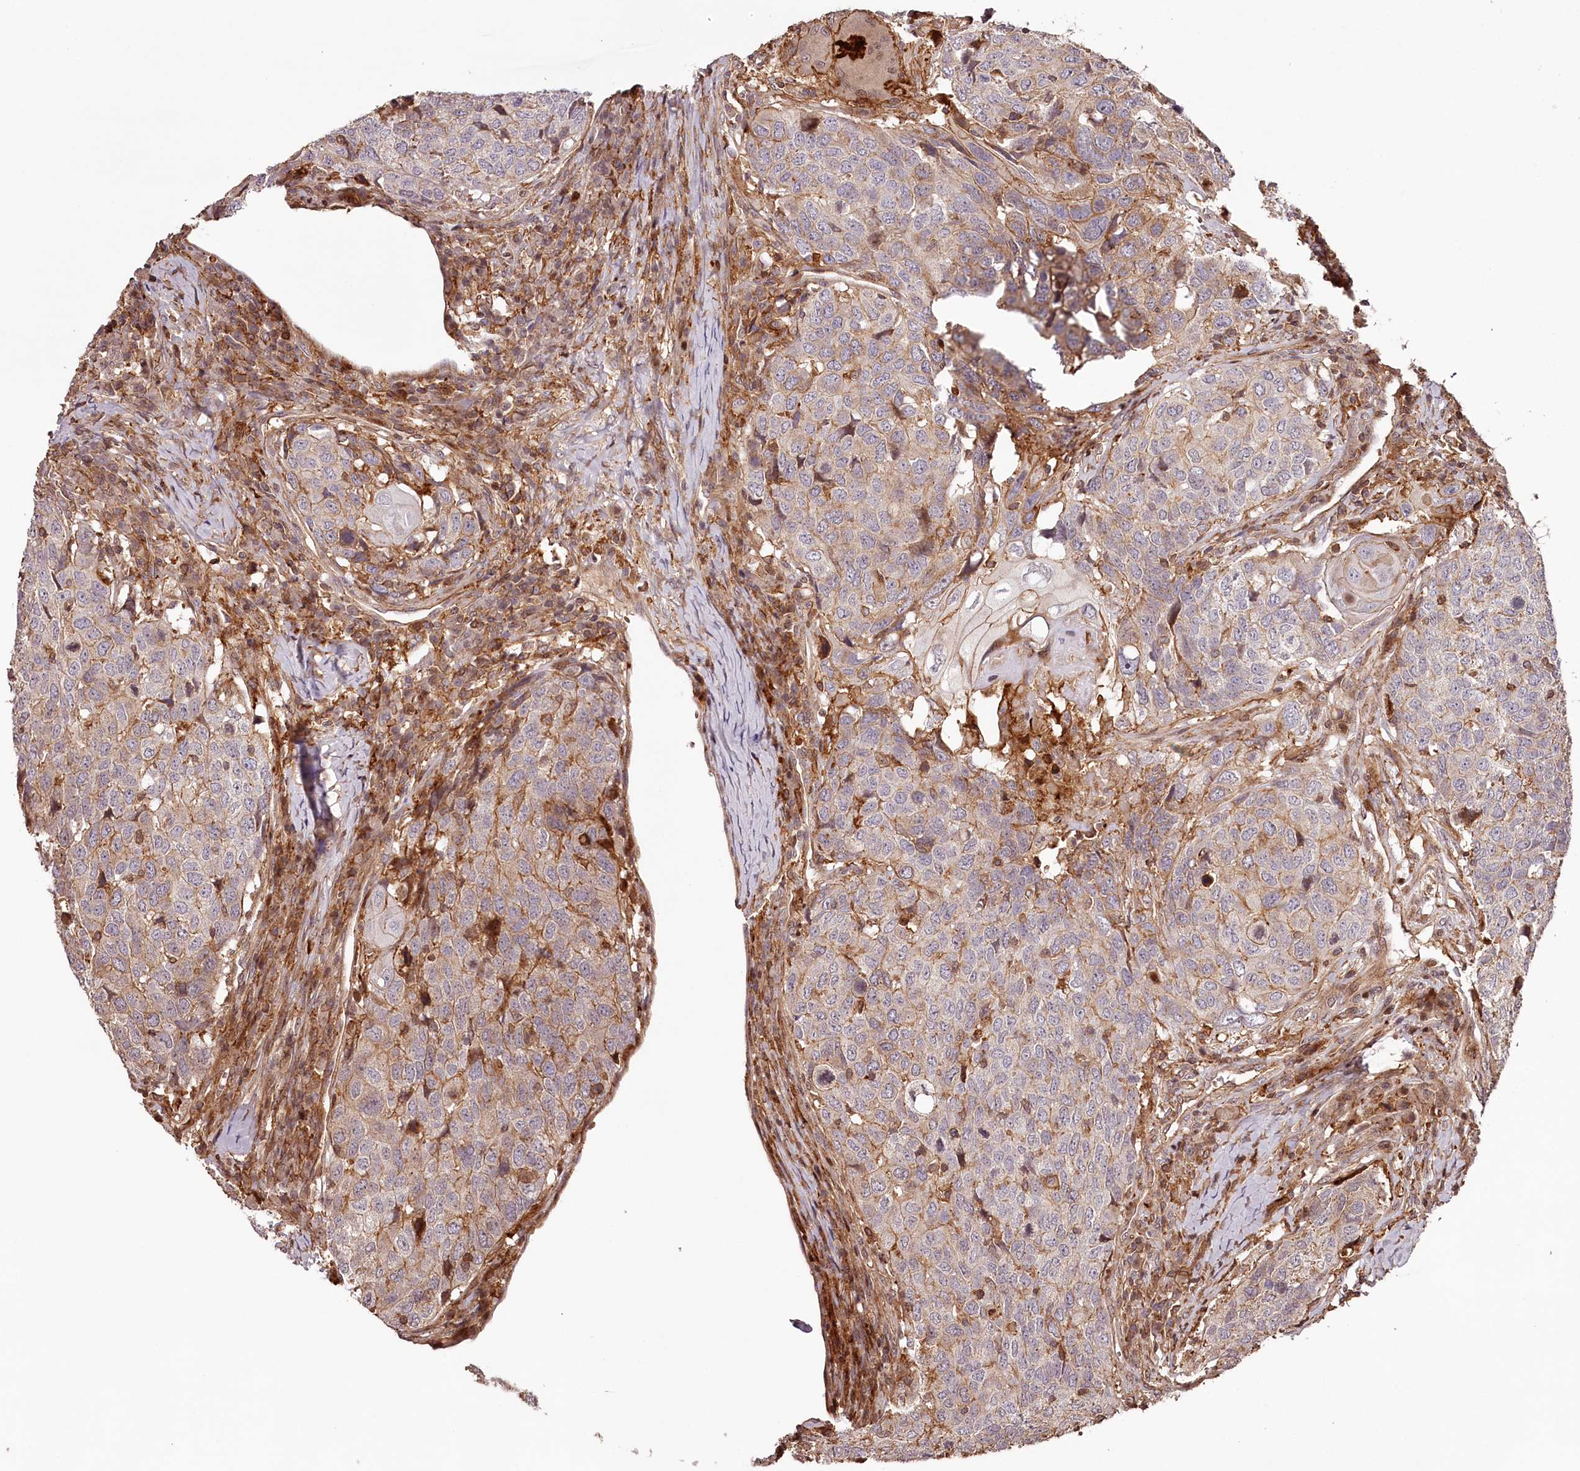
{"staining": {"intensity": "weak", "quantity": "<25%", "location": "cytoplasmic/membranous"}, "tissue": "head and neck cancer", "cell_type": "Tumor cells", "image_type": "cancer", "snomed": [{"axis": "morphology", "description": "Squamous cell carcinoma, NOS"}, {"axis": "topography", "description": "Head-Neck"}], "caption": "The immunohistochemistry micrograph has no significant positivity in tumor cells of head and neck cancer tissue.", "gene": "KIF14", "patient": {"sex": "male", "age": 66}}